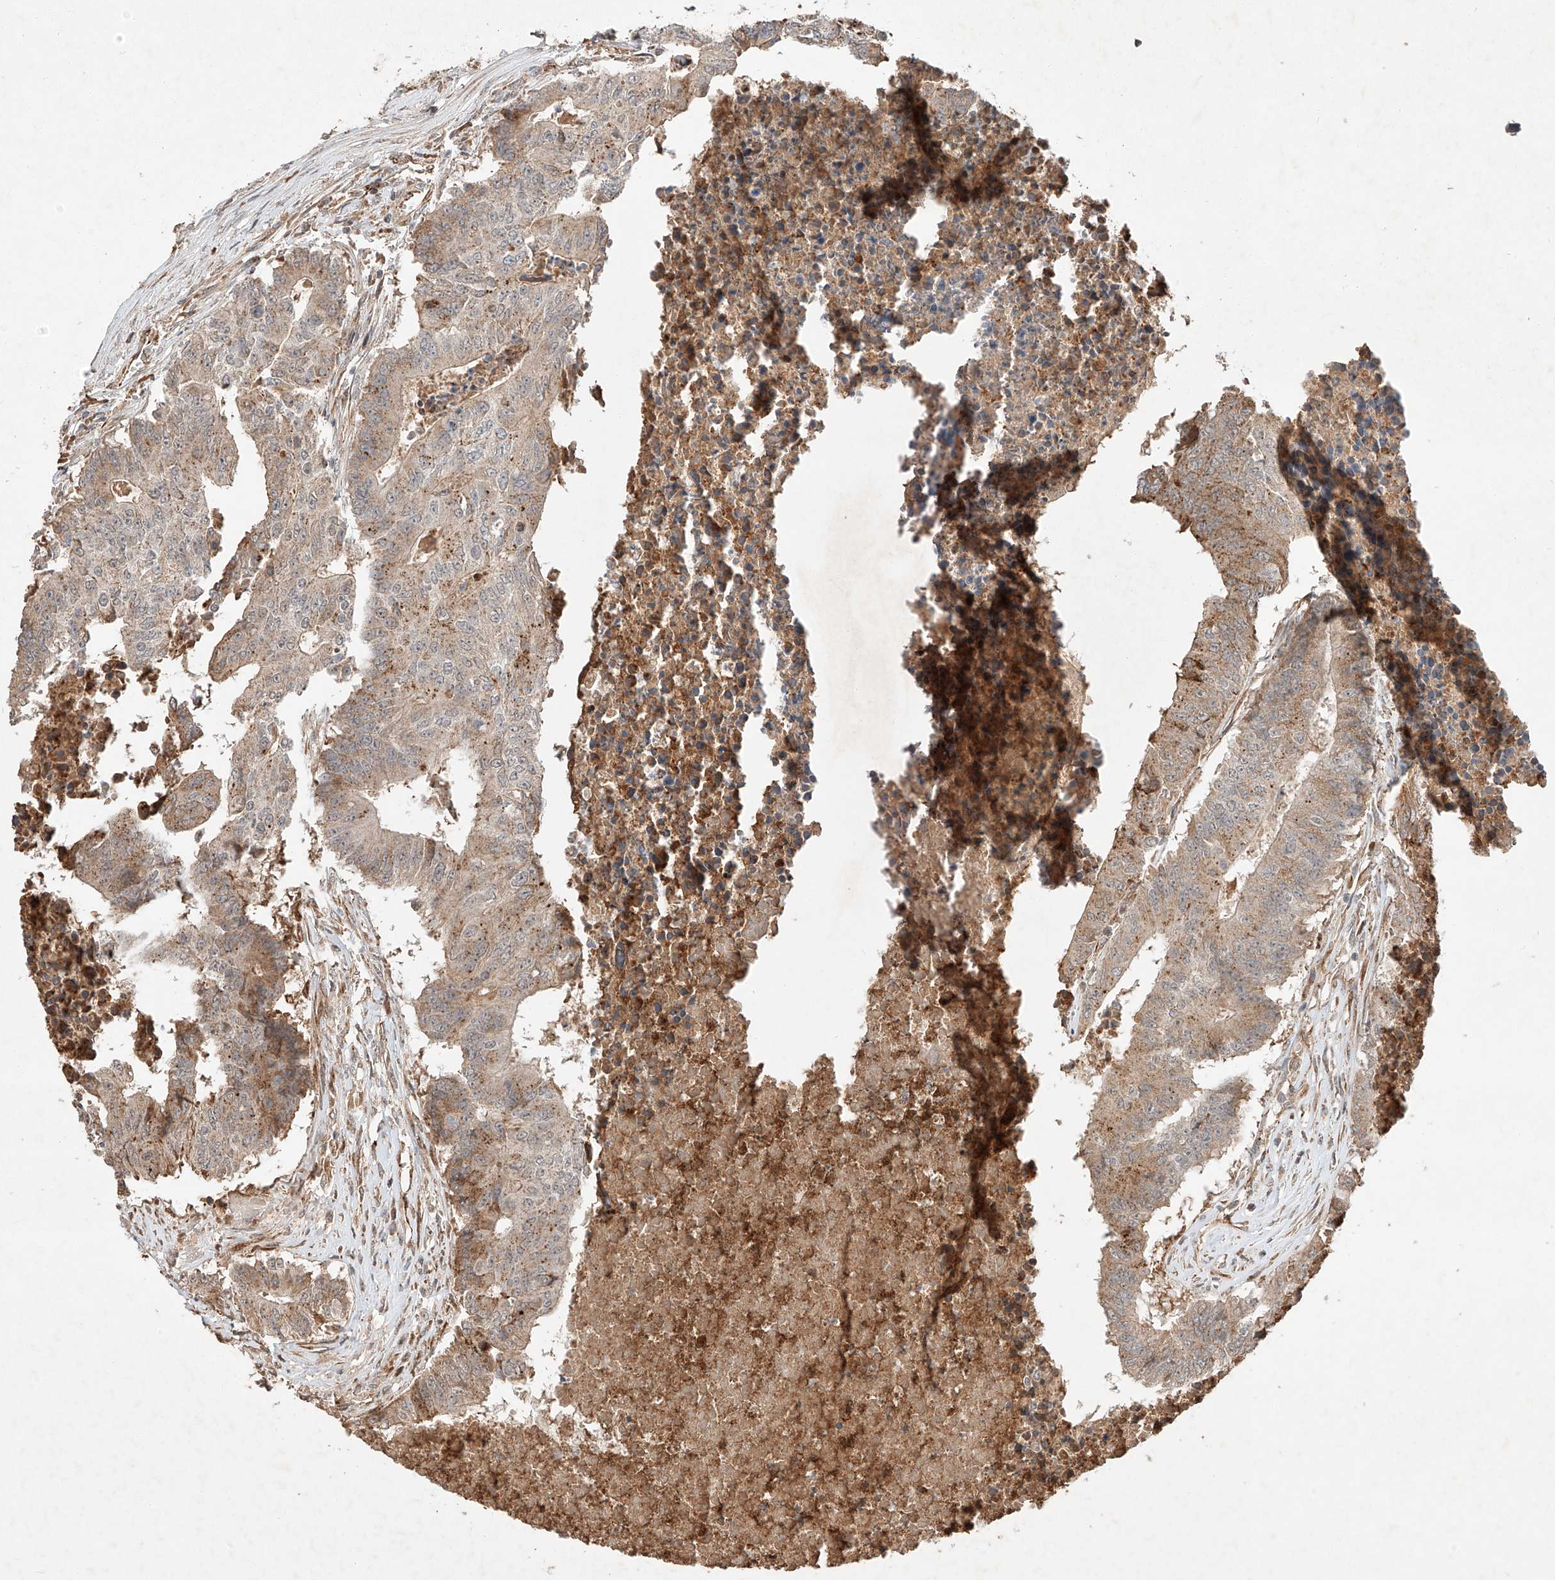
{"staining": {"intensity": "moderate", "quantity": "25%-75%", "location": "cytoplasmic/membranous"}, "tissue": "colorectal cancer", "cell_type": "Tumor cells", "image_type": "cancer", "snomed": [{"axis": "morphology", "description": "Adenocarcinoma, NOS"}, {"axis": "topography", "description": "Colon"}], "caption": "The histopathology image reveals a brown stain indicating the presence of a protein in the cytoplasmic/membranous of tumor cells in colorectal adenocarcinoma.", "gene": "SUSD6", "patient": {"sex": "male", "age": 87}}